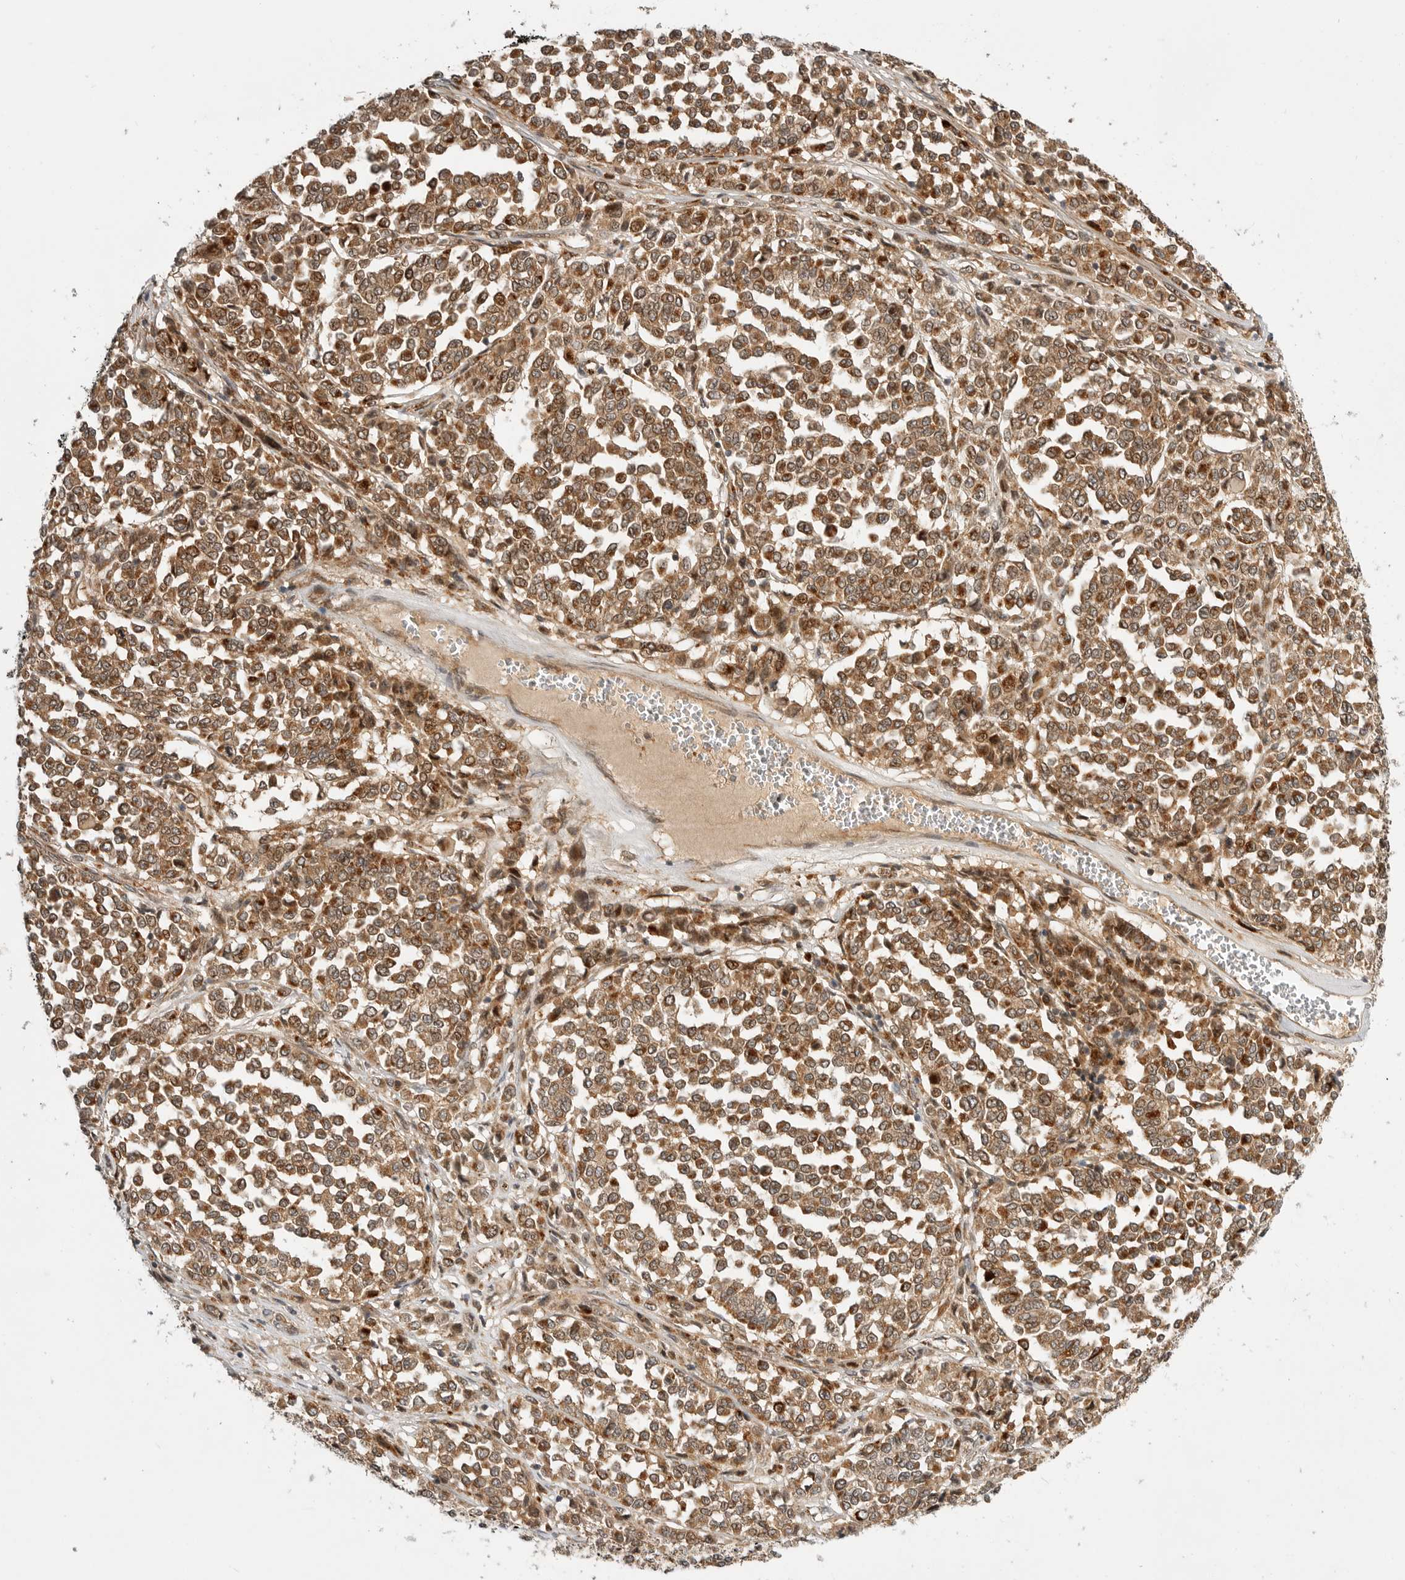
{"staining": {"intensity": "moderate", "quantity": ">75%", "location": "cytoplasmic/membranous,nuclear"}, "tissue": "melanoma", "cell_type": "Tumor cells", "image_type": "cancer", "snomed": [{"axis": "morphology", "description": "Malignant melanoma, Metastatic site"}, {"axis": "topography", "description": "Pancreas"}], "caption": "Brown immunohistochemical staining in human malignant melanoma (metastatic site) displays moderate cytoplasmic/membranous and nuclear positivity in about >75% of tumor cells.", "gene": "CSNK1G3", "patient": {"sex": "female", "age": 30}}